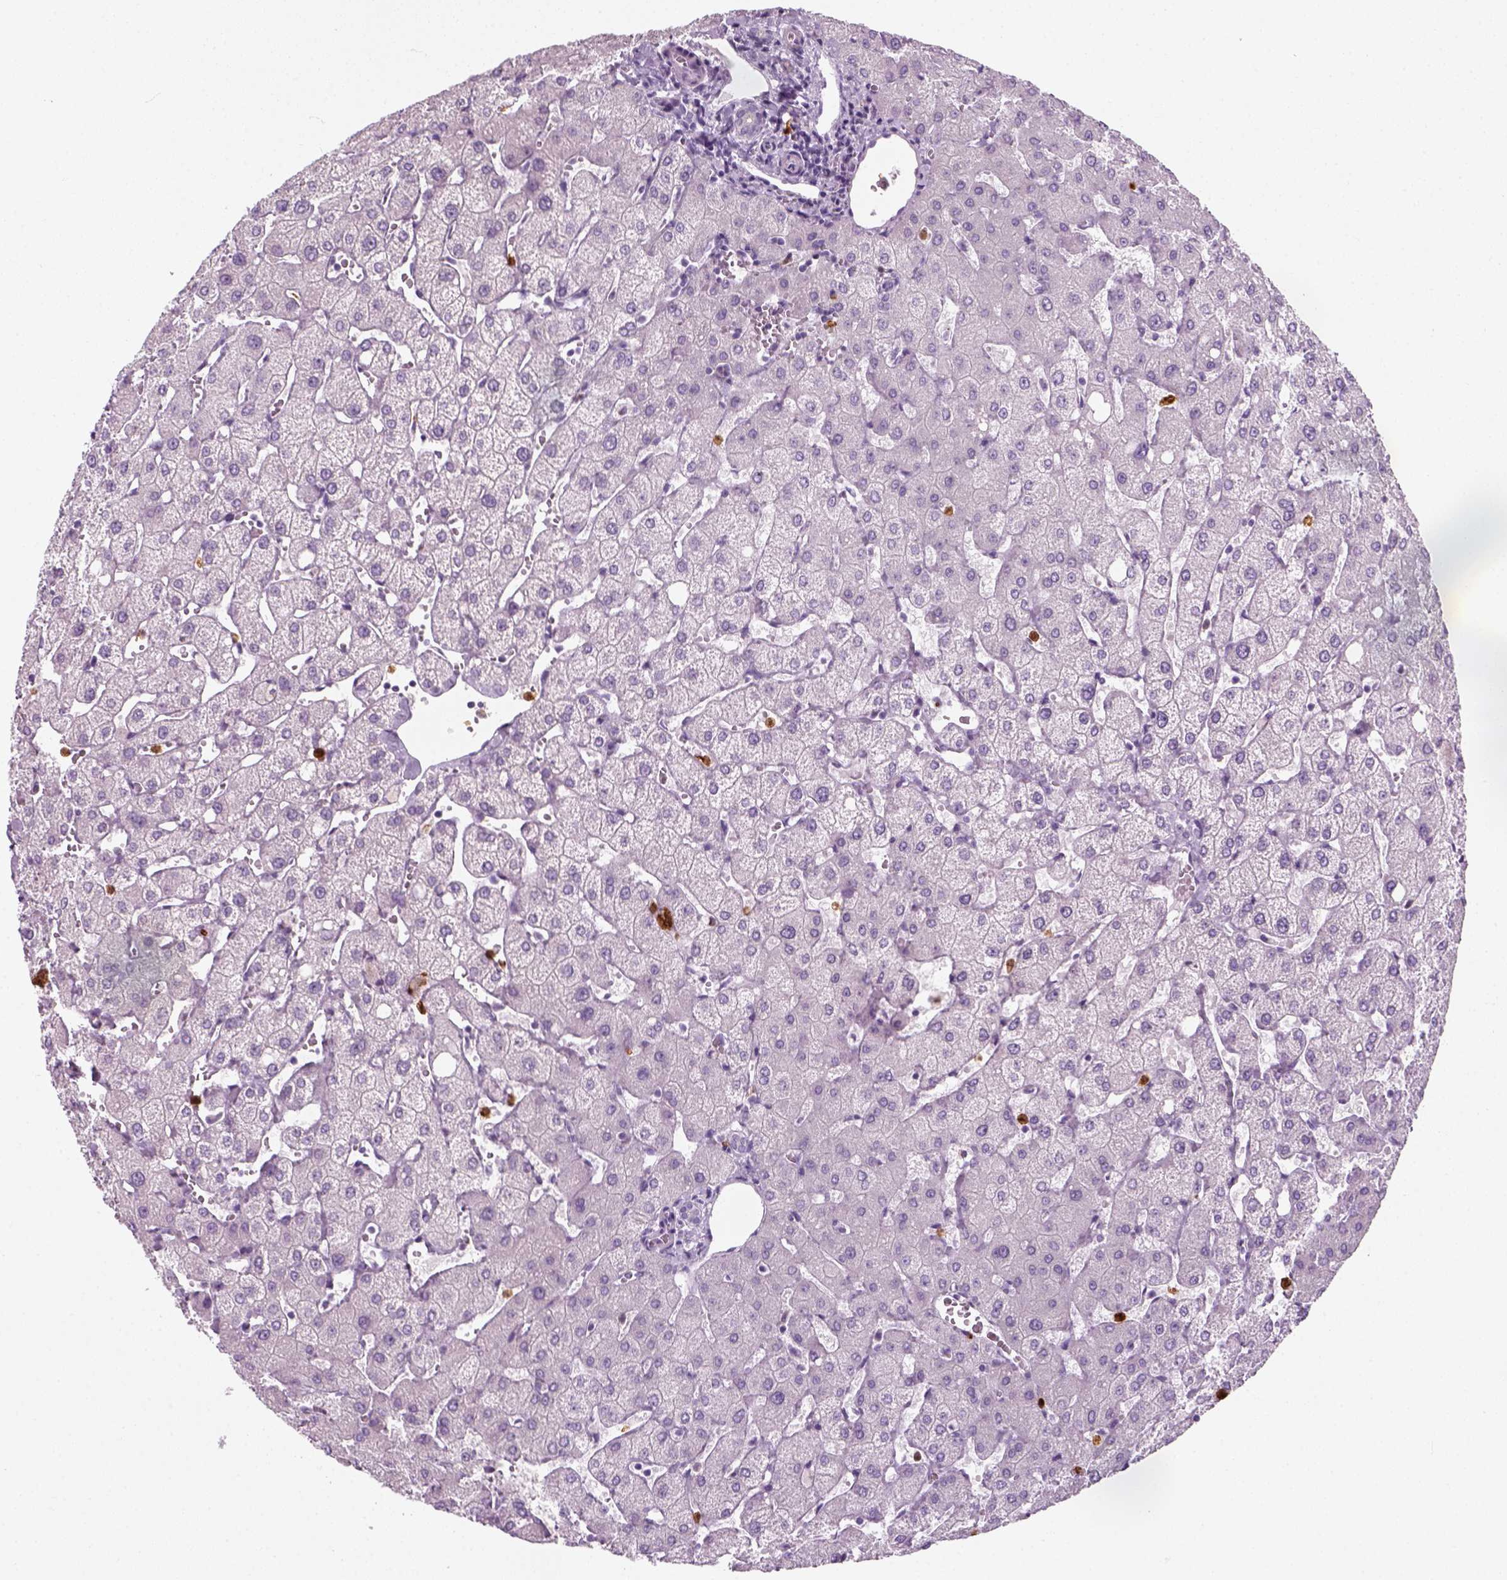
{"staining": {"intensity": "negative", "quantity": "none", "location": "none"}, "tissue": "liver", "cell_type": "Cholangiocytes", "image_type": "normal", "snomed": [{"axis": "morphology", "description": "Normal tissue, NOS"}, {"axis": "topography", "description": "Liver"}], "caption": "Immunohistochemistry histopathology image of benign human liver stained for a protein (brown), which exhibits no expression in cholangiocytes.", "gene": "IL4", "patient": {"sex": "female", "age": 54}}